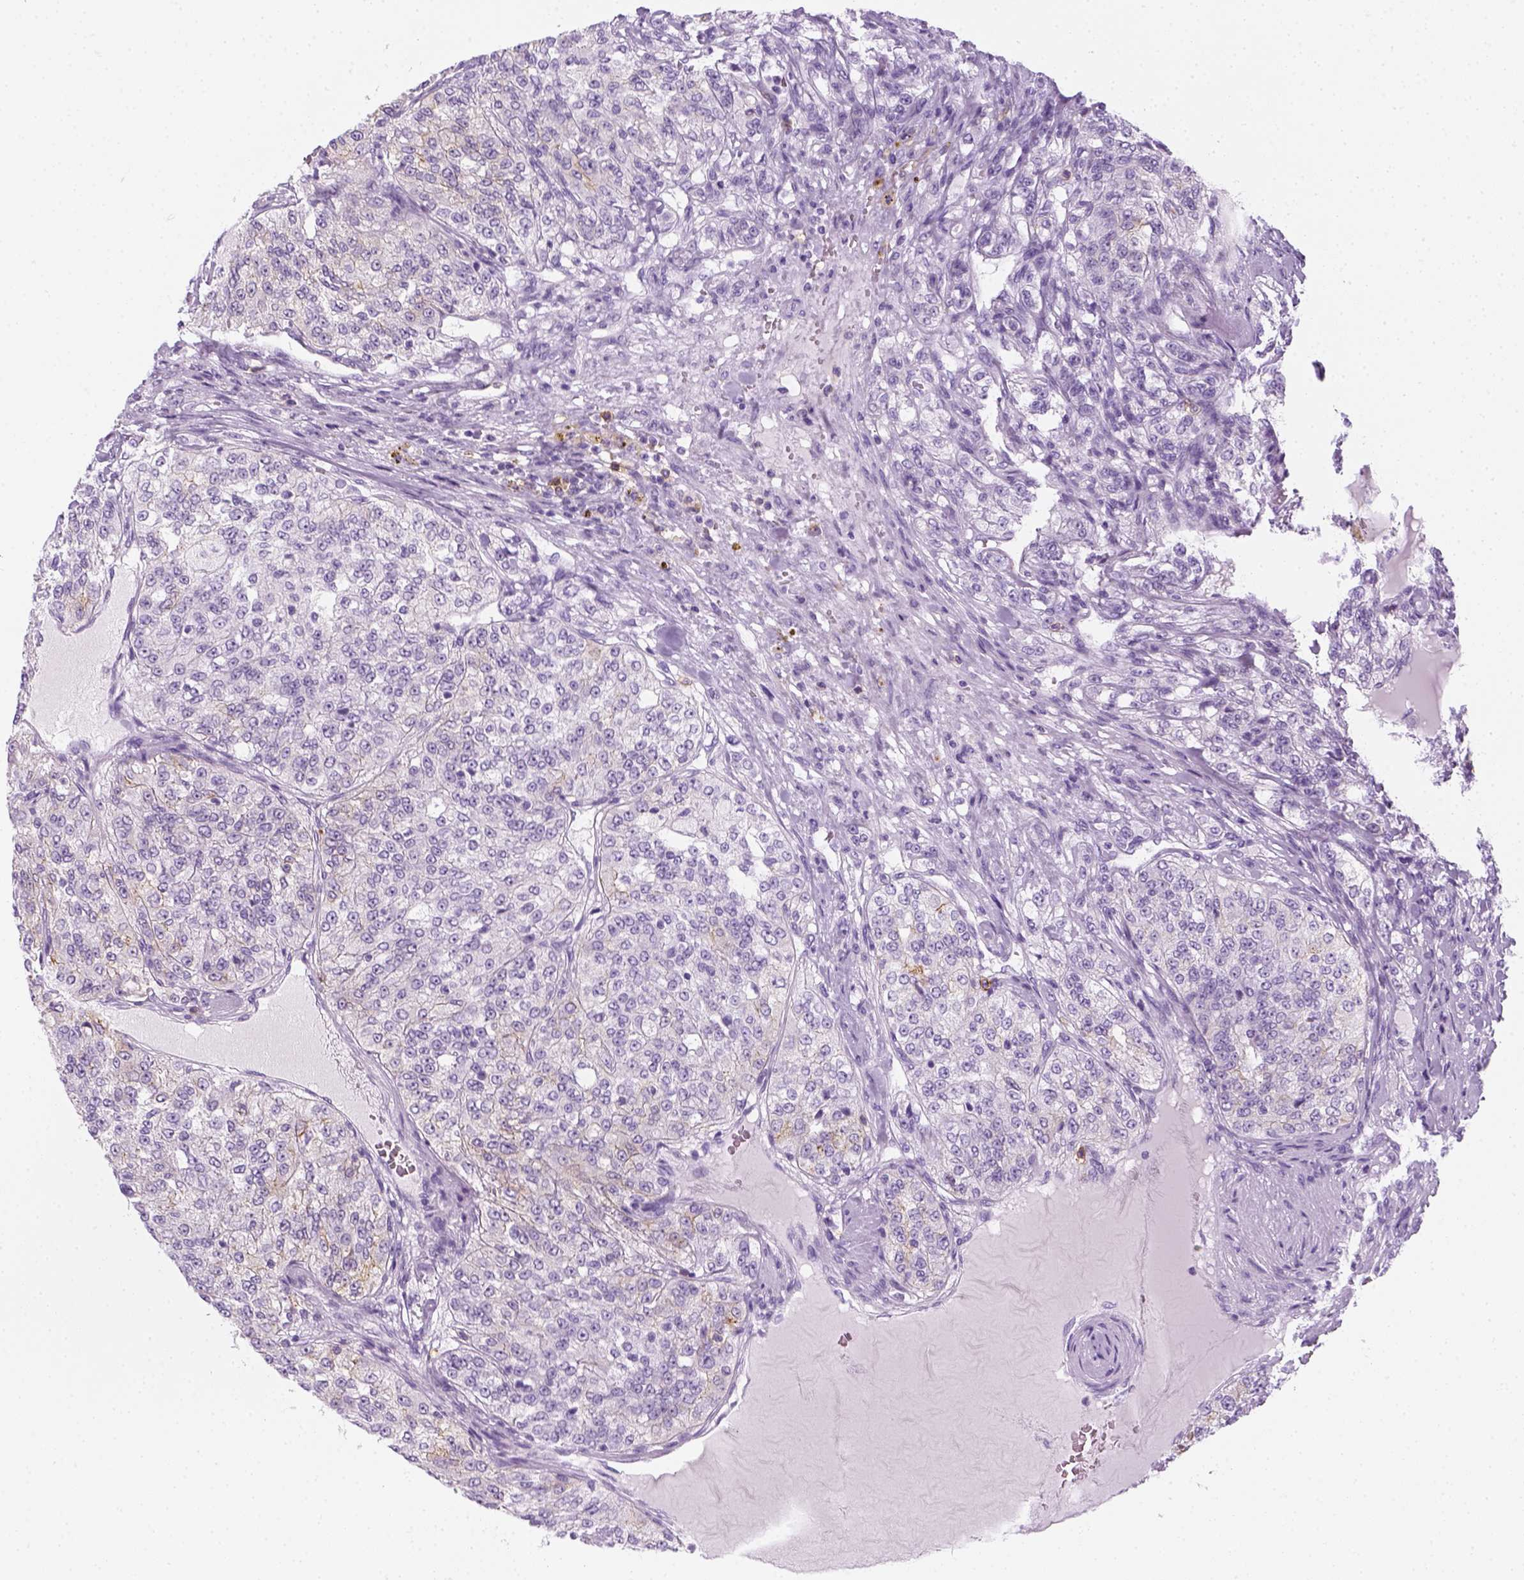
{"staining": {"intensity": "negative", "quantity": "none", "location": "none"}, "tissue": "renal cancer", "cell_type": "Tumor cells", "image_type": "cancer", "snomed": [{"axis": "morphology", "description": "Adenocarcinoma, NOS"}, {"axis": "topography", "description": "Kidney"}], "caption": "High power microscopy photomicrograph of an immunohistochemistry image of renal adenocarcinoma, revealing no significant positivity in tumor cells.", "gene": "AQP3", "patient": {"sex": "female", "age": 63}}